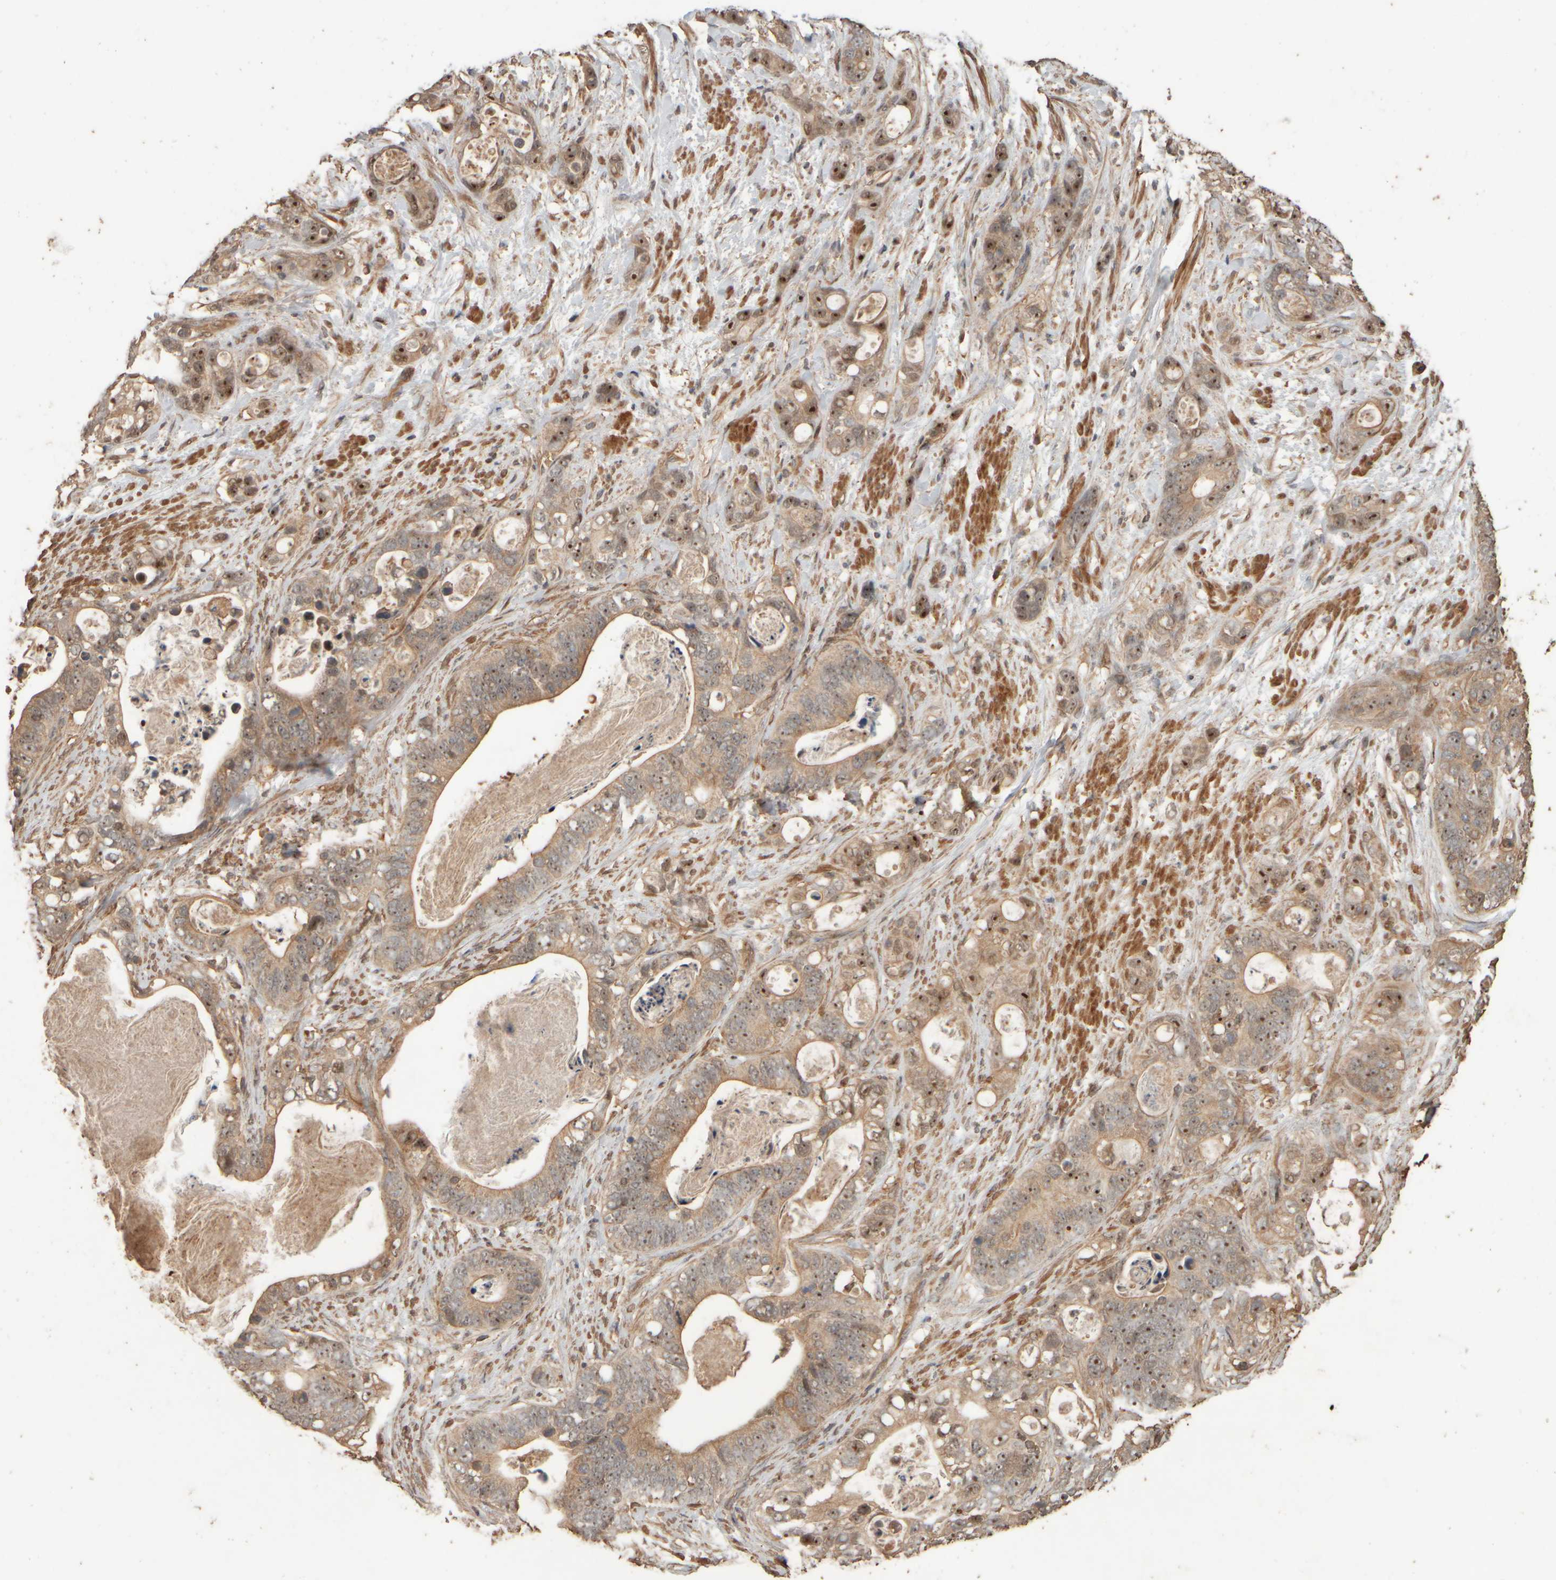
{"staining": {"intensity": "moderate", "quantity": ">75%", "location": "cytoplasmic/membranous,nuclear"}, "tissue": "stomach cancer", "cell_type": "Tumor cells", "image_type": "cancer", "snomed": [{"axis": "morphology", "description": "Normal tissue, NOS"}, {"axis": "morphology", "description": "Adenocarcinoma, NOS"}, {"axis": "topography", "description": "Stomach"}], "caption": "This histopathology image exhibits stomach cancer (adenocarcinoma) stained with immunohistochemistry (IHC) to label a protein in brown. The cytoplasmic/membranous and nuclear of tumor cells show moderate positivity for the protein. Nuclei are counter-stained blue.", "gene": "SPHK1", "patient": {"sex": "female", "age": 89}}